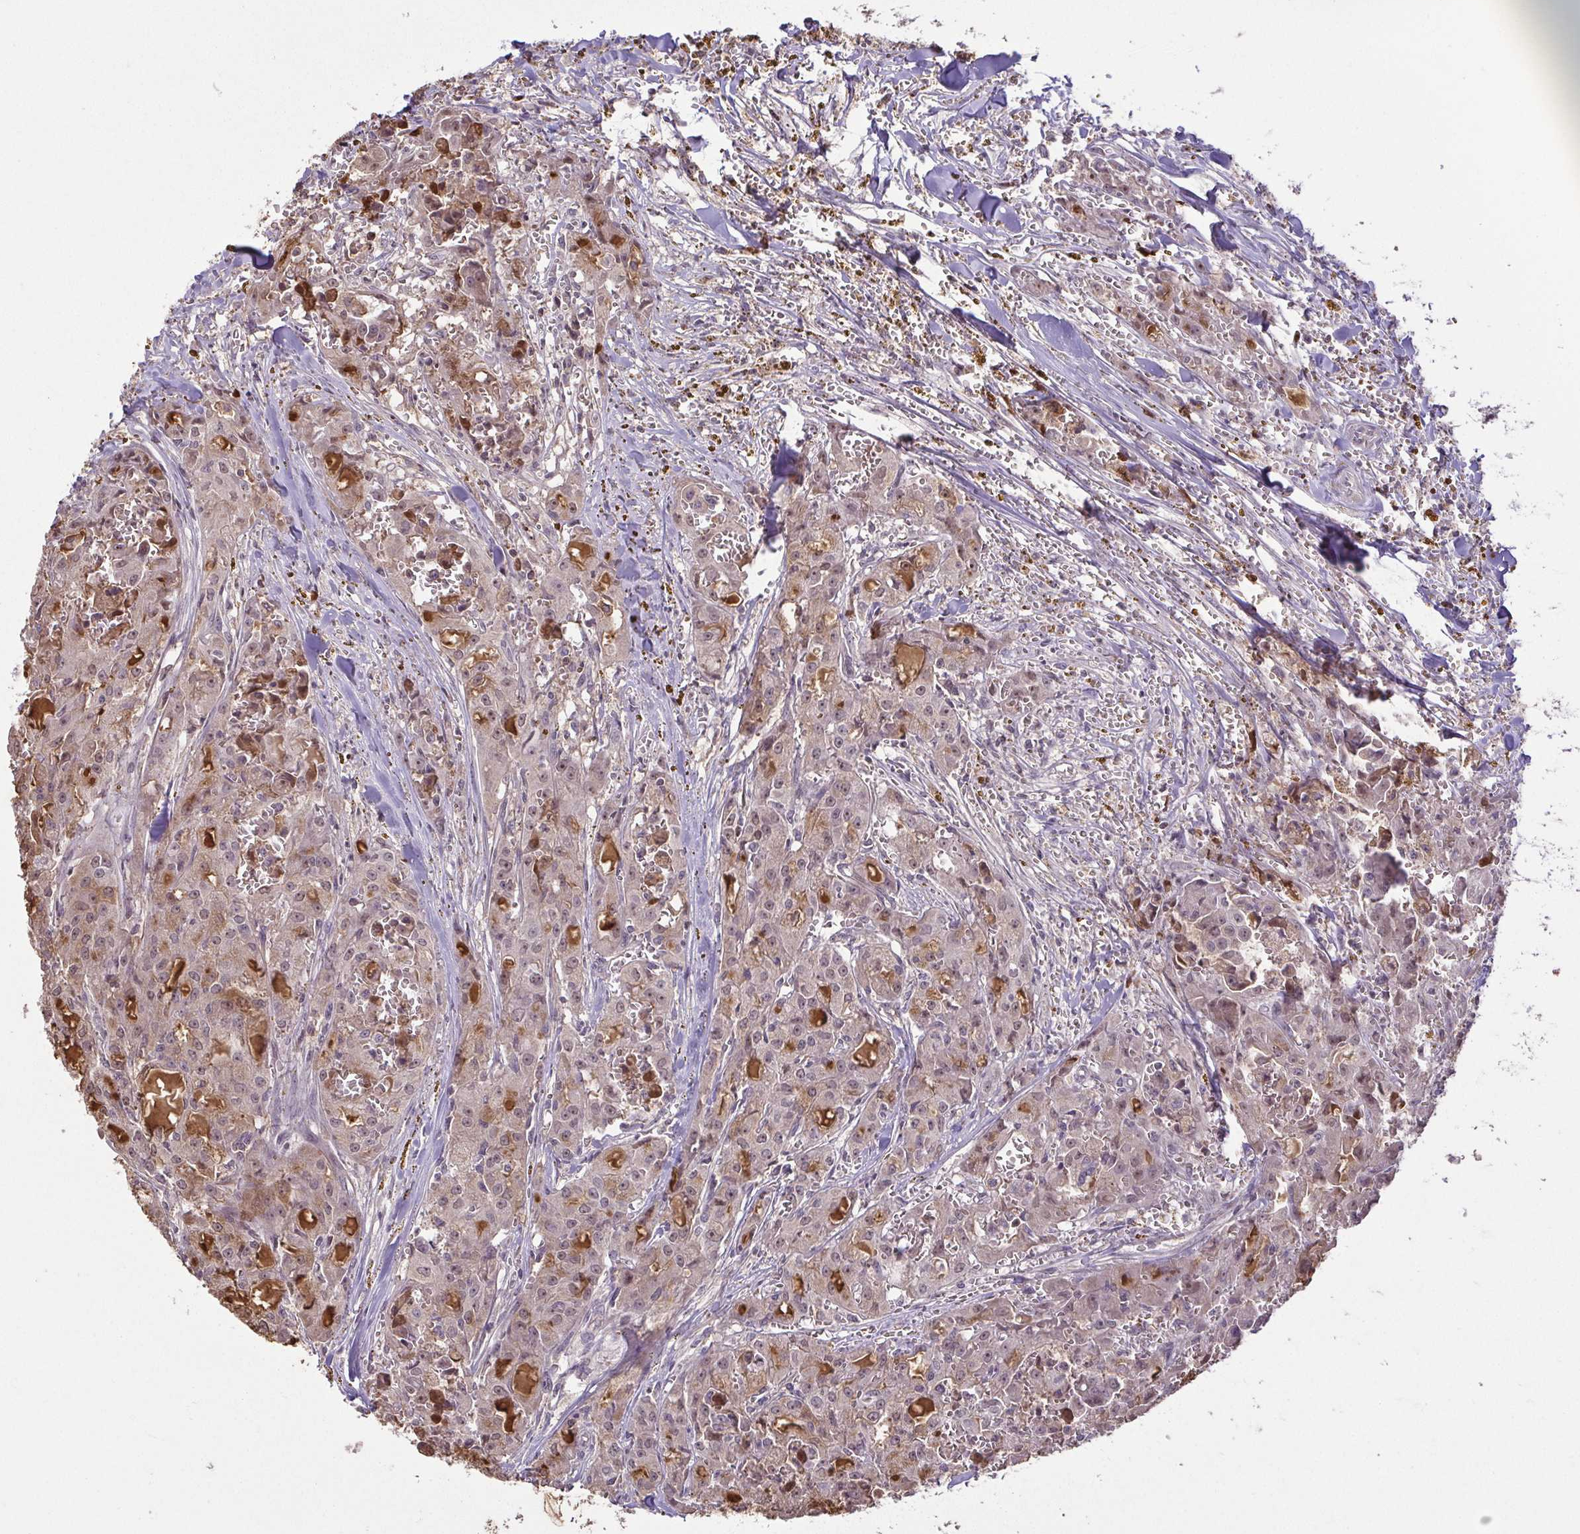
{"staining": {"intensity": "weak", "quantity": ">75%", "location": "cytoplasmic/membranous,nuclear"}, "tissue": "head and neck cancer", "cell_type": "Tumor cells", "image_type": "cancer", "snomed": [{"axis": "morphology", "description": "Adenocarcinoma, NOS"}, {"axis": "topography", "description": "Head-Neck"}], "caption": "Immunohistochemistry (IHC) photomicrograph of head and neck adenocarcinoma stained for a protein (brown), which displays low levels of weak cytoplasmic/membranous and nuclear expression in approximately >75% of tumor cells.", "gene": "RSL24D1", "patient": {"sex": "male", "age": 64}}